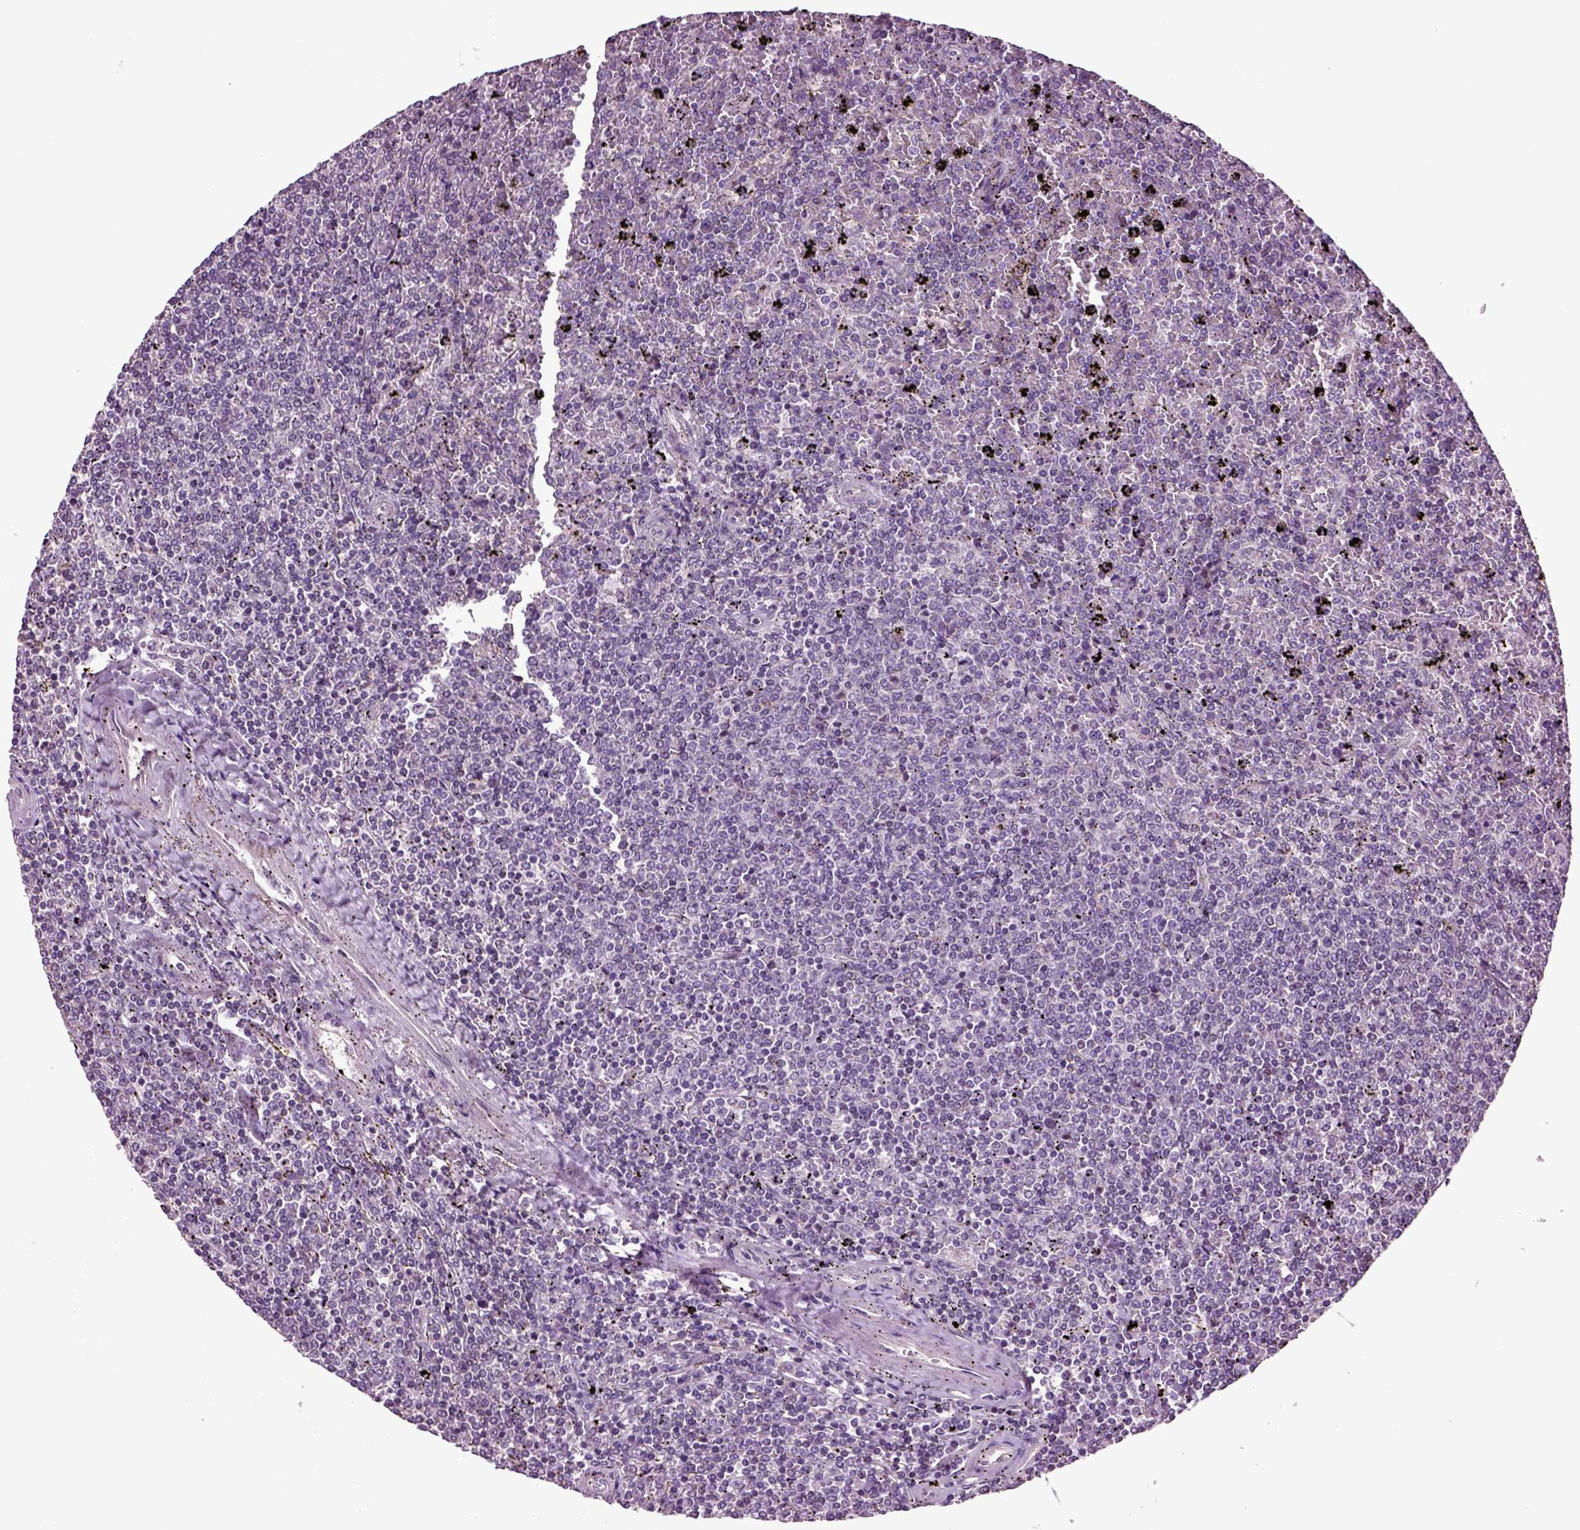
{"staining": {"intensity": "negative", "quantity": "none", "location": "none"}, "tissue": "lymphoma", "cell_type": "Tumor cells", "image_type": "cancer", "snomed": [{"axis": "morphology", "description": "Malignant lymphoma, non-Hodgkin's type, Low grade"}, {"axis": "topography", "description": "Spleen"}], "caption": "High magnification brightfield microscopy of malignant lymphoma, non-Hodgkin's type (low-grade) stained with DAB (brown) and counterstained with hematoxylin (blue): tumor cells show no significant expression.", "gene": "HAGHL", "patient": {"sex": "female", "age": 77}}